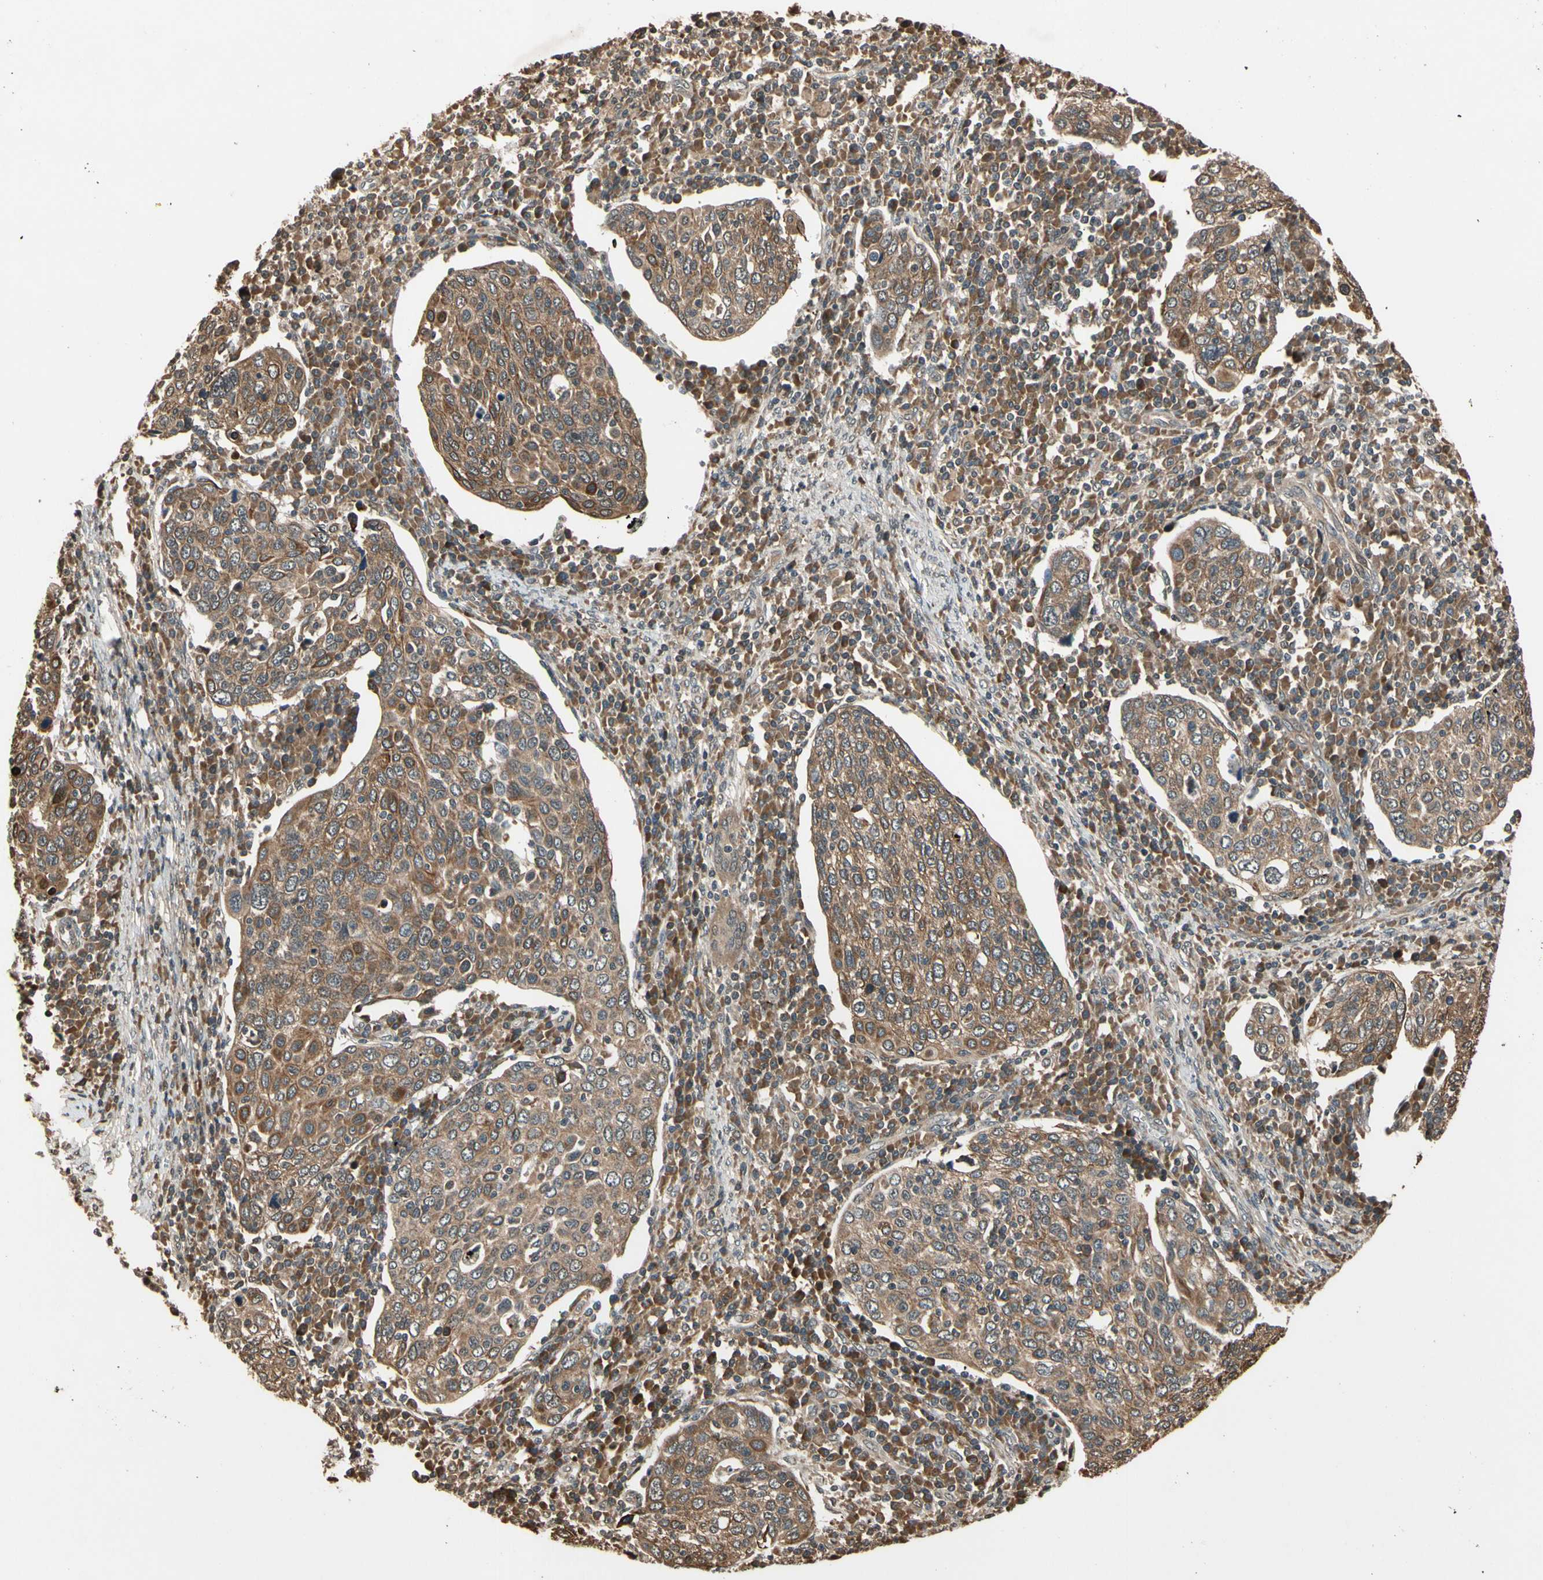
{"staining": {"intensity": "moderate", "quantity": ">75%", "location": "cytoplasmic/membranous"}, "tissue": "cervical cancer", "cell_type": "Tumor cells", "image_type": "cancer", "snomed": [{"axis": "morphology", "description": "Squamous cell carcinoma, NOS"}, {"axis": "topography", "description": "Cervix"}], "caption": "An image showing moderate cytoplasmic/membranous staining in about >75% of tumor cells in cervical squamous cell carcinoma, as visualized by brown immunohistochemical staining.", "gene": "TMEM230", "patient": {"sex": "female", "age": 40}}